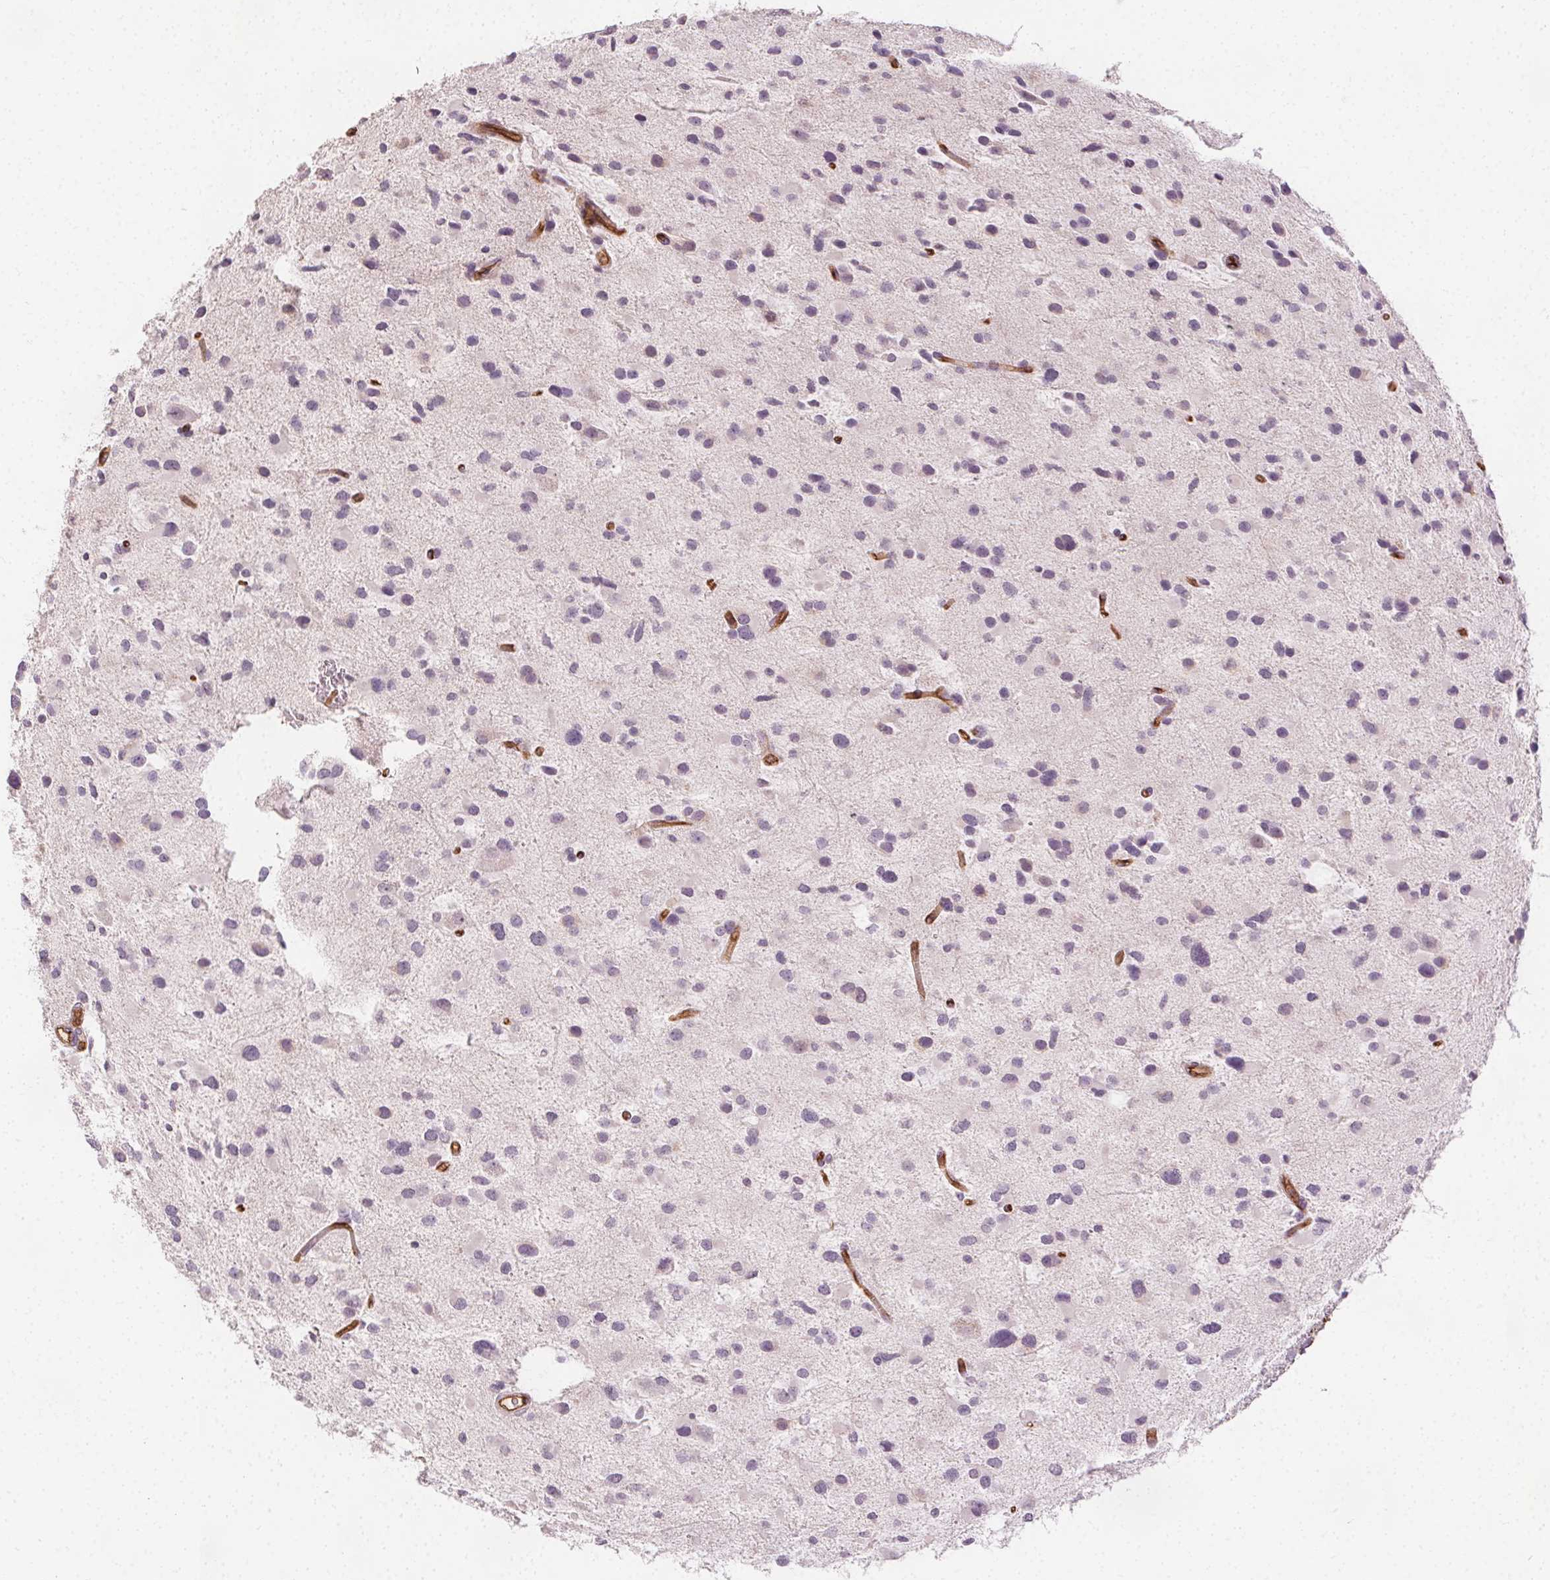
{"staining": {"intensity": "negative", "quantity": "none", "location": "none"}, "tissue": "glioma", "cell_type": "Tumor cells", "image_type": "cancer", "snomed": [{"axis": "morphology", "description": "Glioma, malignant, Low grade"}, {"axis": "topography", "description": "Brain"}], "caption": "Immunohistochemical staining of human malignant low-grade glioma demonstrates no significant expression in tumor cells.", "gene": "PODXL", "patient": {"sex": "female", "age": 32}}